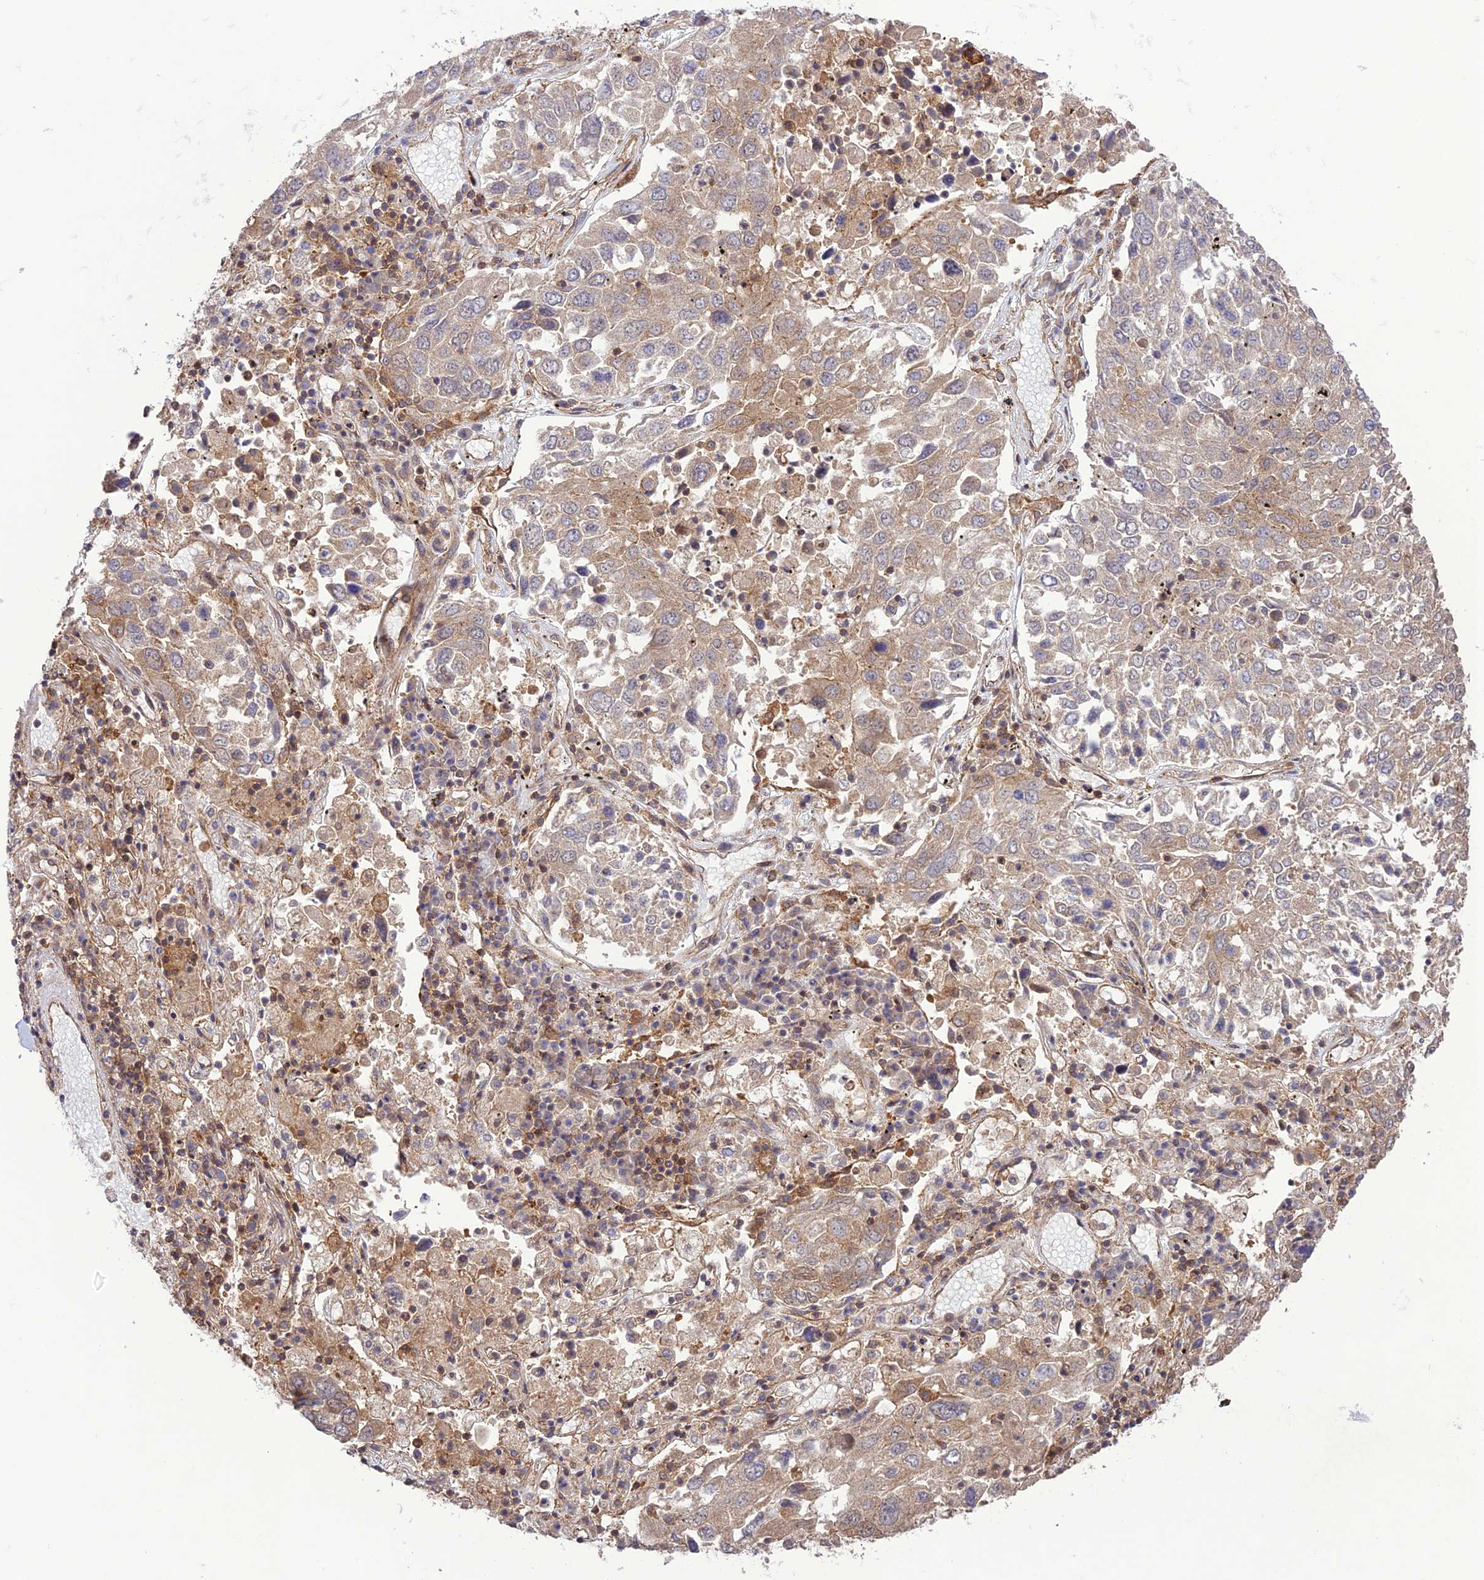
{"staining": {"intensity": "moderate", "quantity": "<25%", "location": "cytoplasmic/membranous"}, "tissue": "lung cancer", "cell_type": "Tumor cells", "image_type": "cancer", "snomed": [{"axis": "morphology", "description": "Squamous cell carcinoma, NOS"}, {"axis": "topography", "description": "Lung"}], "caption": "Protein staining of squamous cell carcinoma (lung) tissue demonstrates moderate cytoplasmic/membranous positivity in about <25% of tumor cells.", "gene": "FCHSD1", "patient": {"sex": "male", "age": 65}}